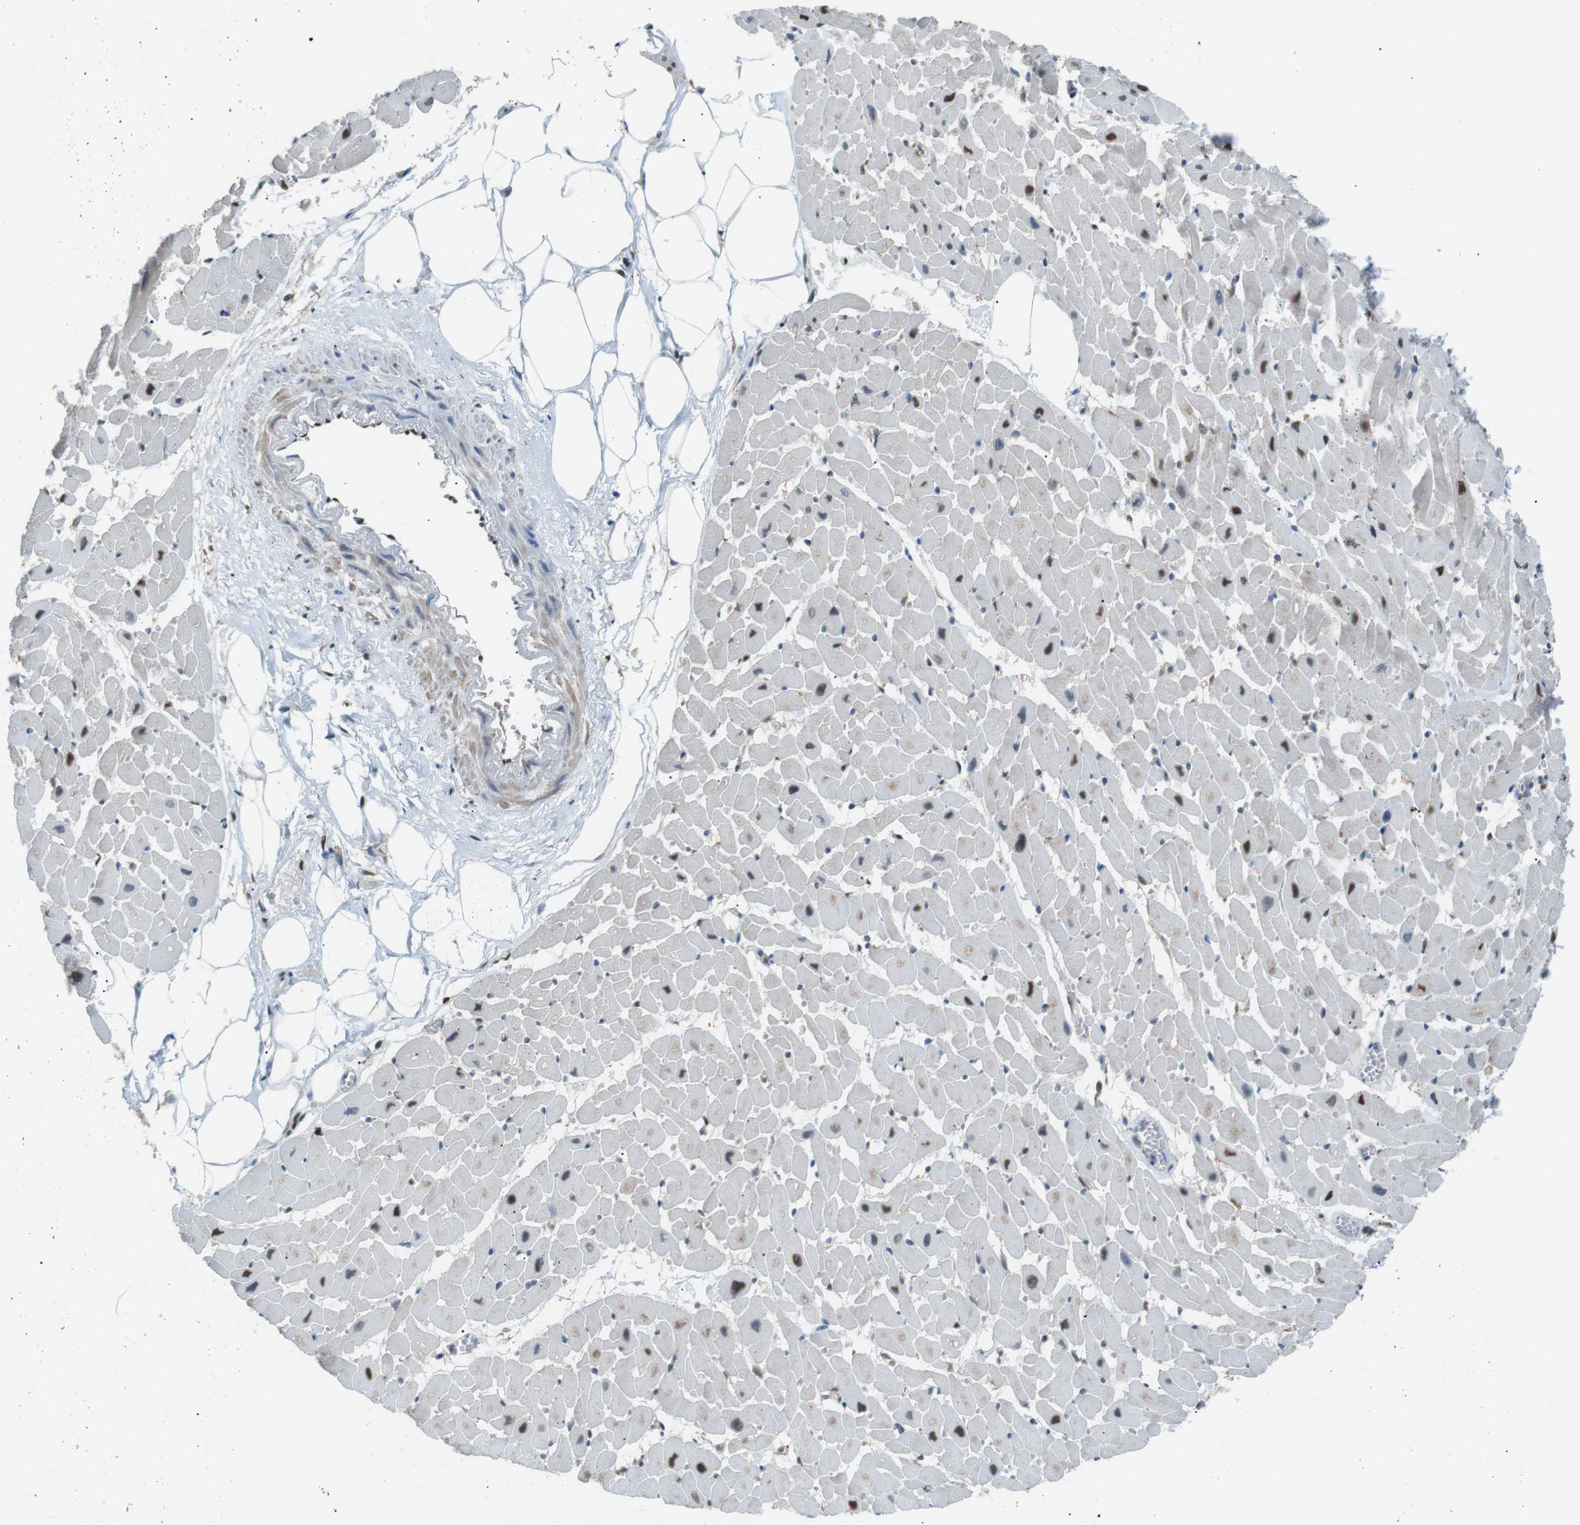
{"staining": {"intensity": "weak", "quantity": "<25%", "location": "nuclear"}, "tissue": "heart muscle", "cell_type": "Cardiomyocytes", "image_type": "normal", "snomed": [{"axis": "morphology", "description": "Normal tissue, NOS"}, {"axis": "topography", "description": "Heart"}], "caption": "There is no significant staining in cardiomyocytes of heart muscle.", "gene": "SRPK2", "patient": {"sex": "female", "age": 19}}